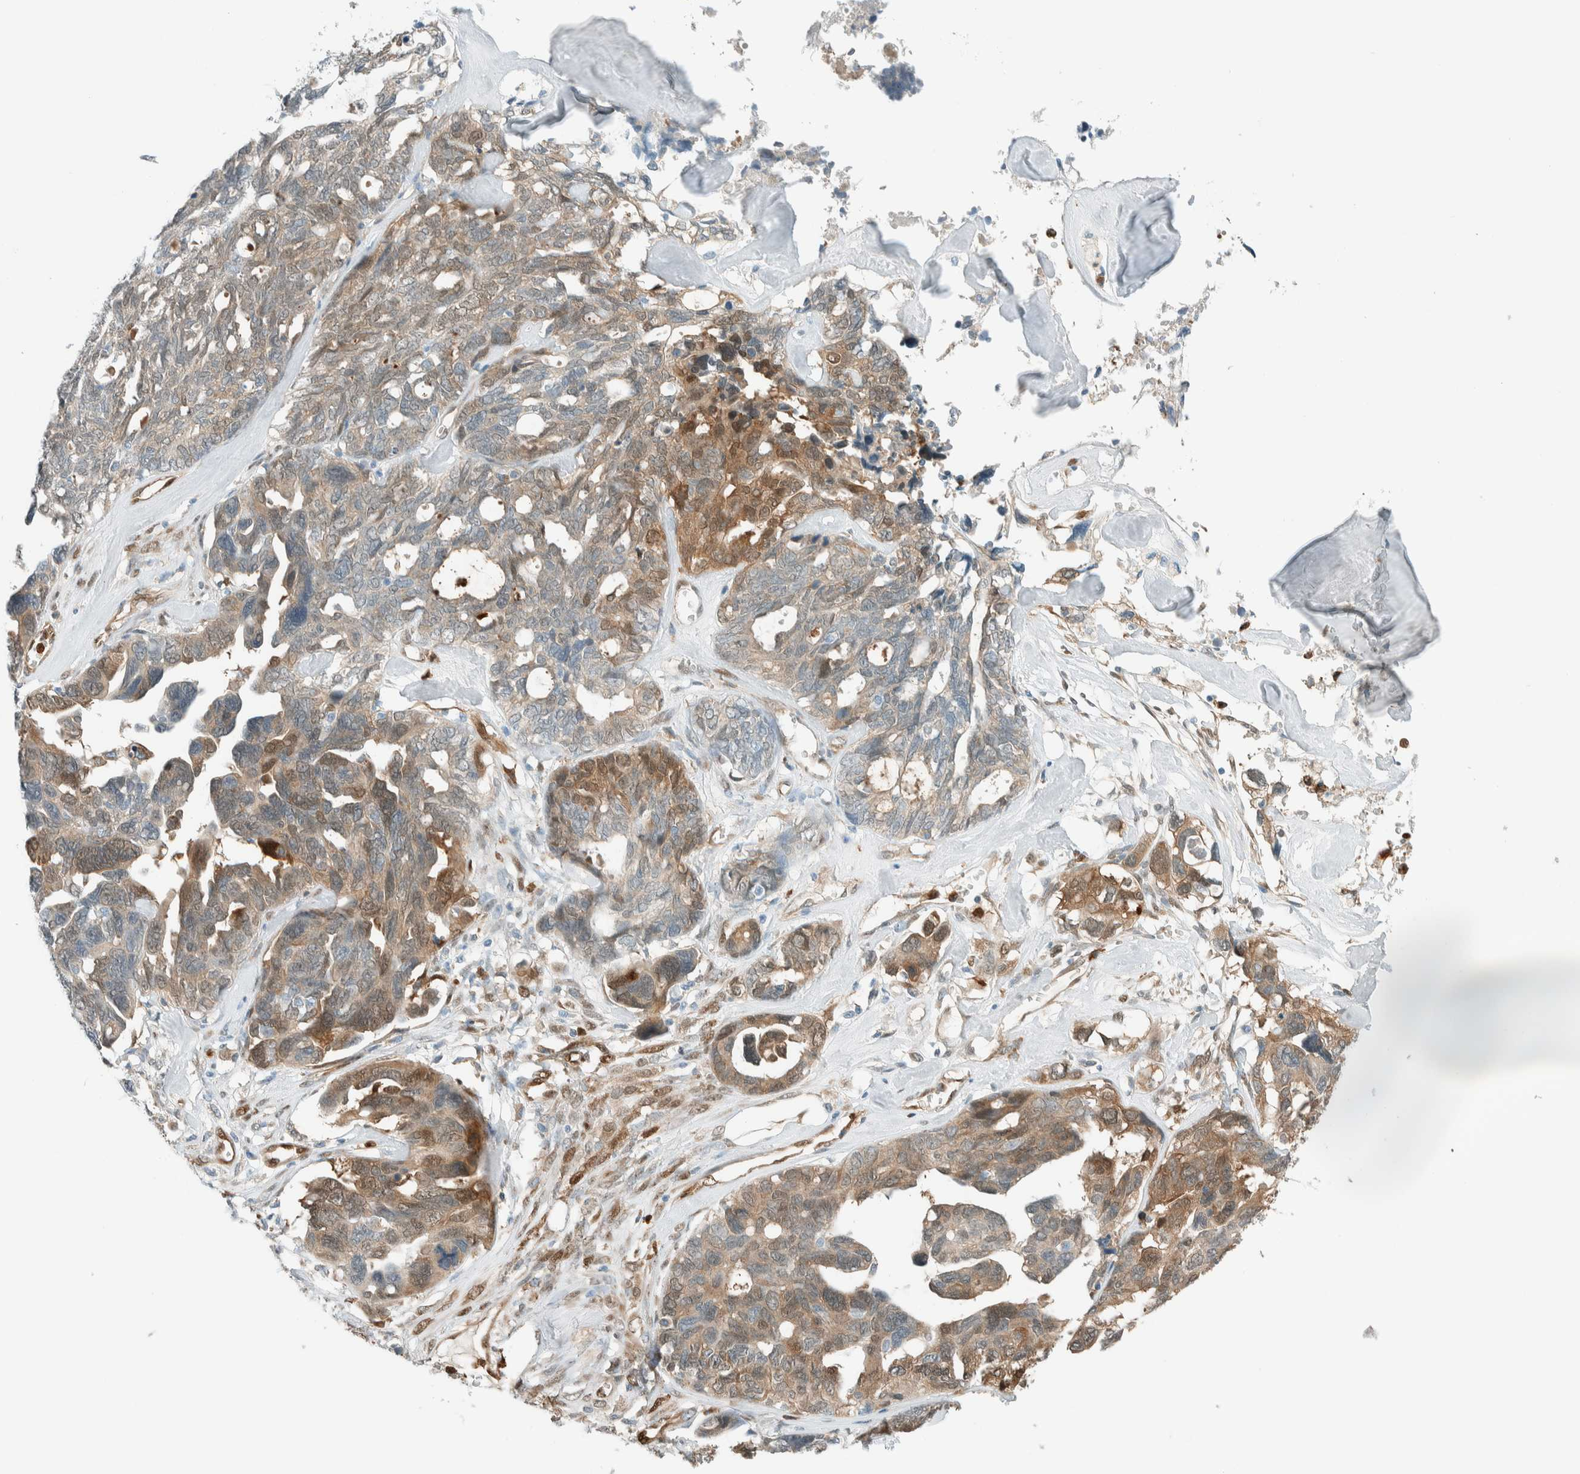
{"staining": {"intensity": "moderate", "quantity": "25%-75%", "location": "cytoplasmic/membranous,nuclear"}, "tissue": "ovarian cancer", "cell_type": "Tumor cells", "image_type": "cancer", "snomed": [{"axis": "morphology", "description": "Cystadenocarcinoma, serous, NOS"}, {"axis": "topography", "description": "Ovary"}], "caption": "Protein expression analysis of ovarian cancer (serous cystadenocarcinoma) exhibits moderate cytoplasmic/membranous and nuclear positivity in about 25%-75% of tumor cells.", "gene": "NXN", "patient": {"sex": "female", "age": 79}}